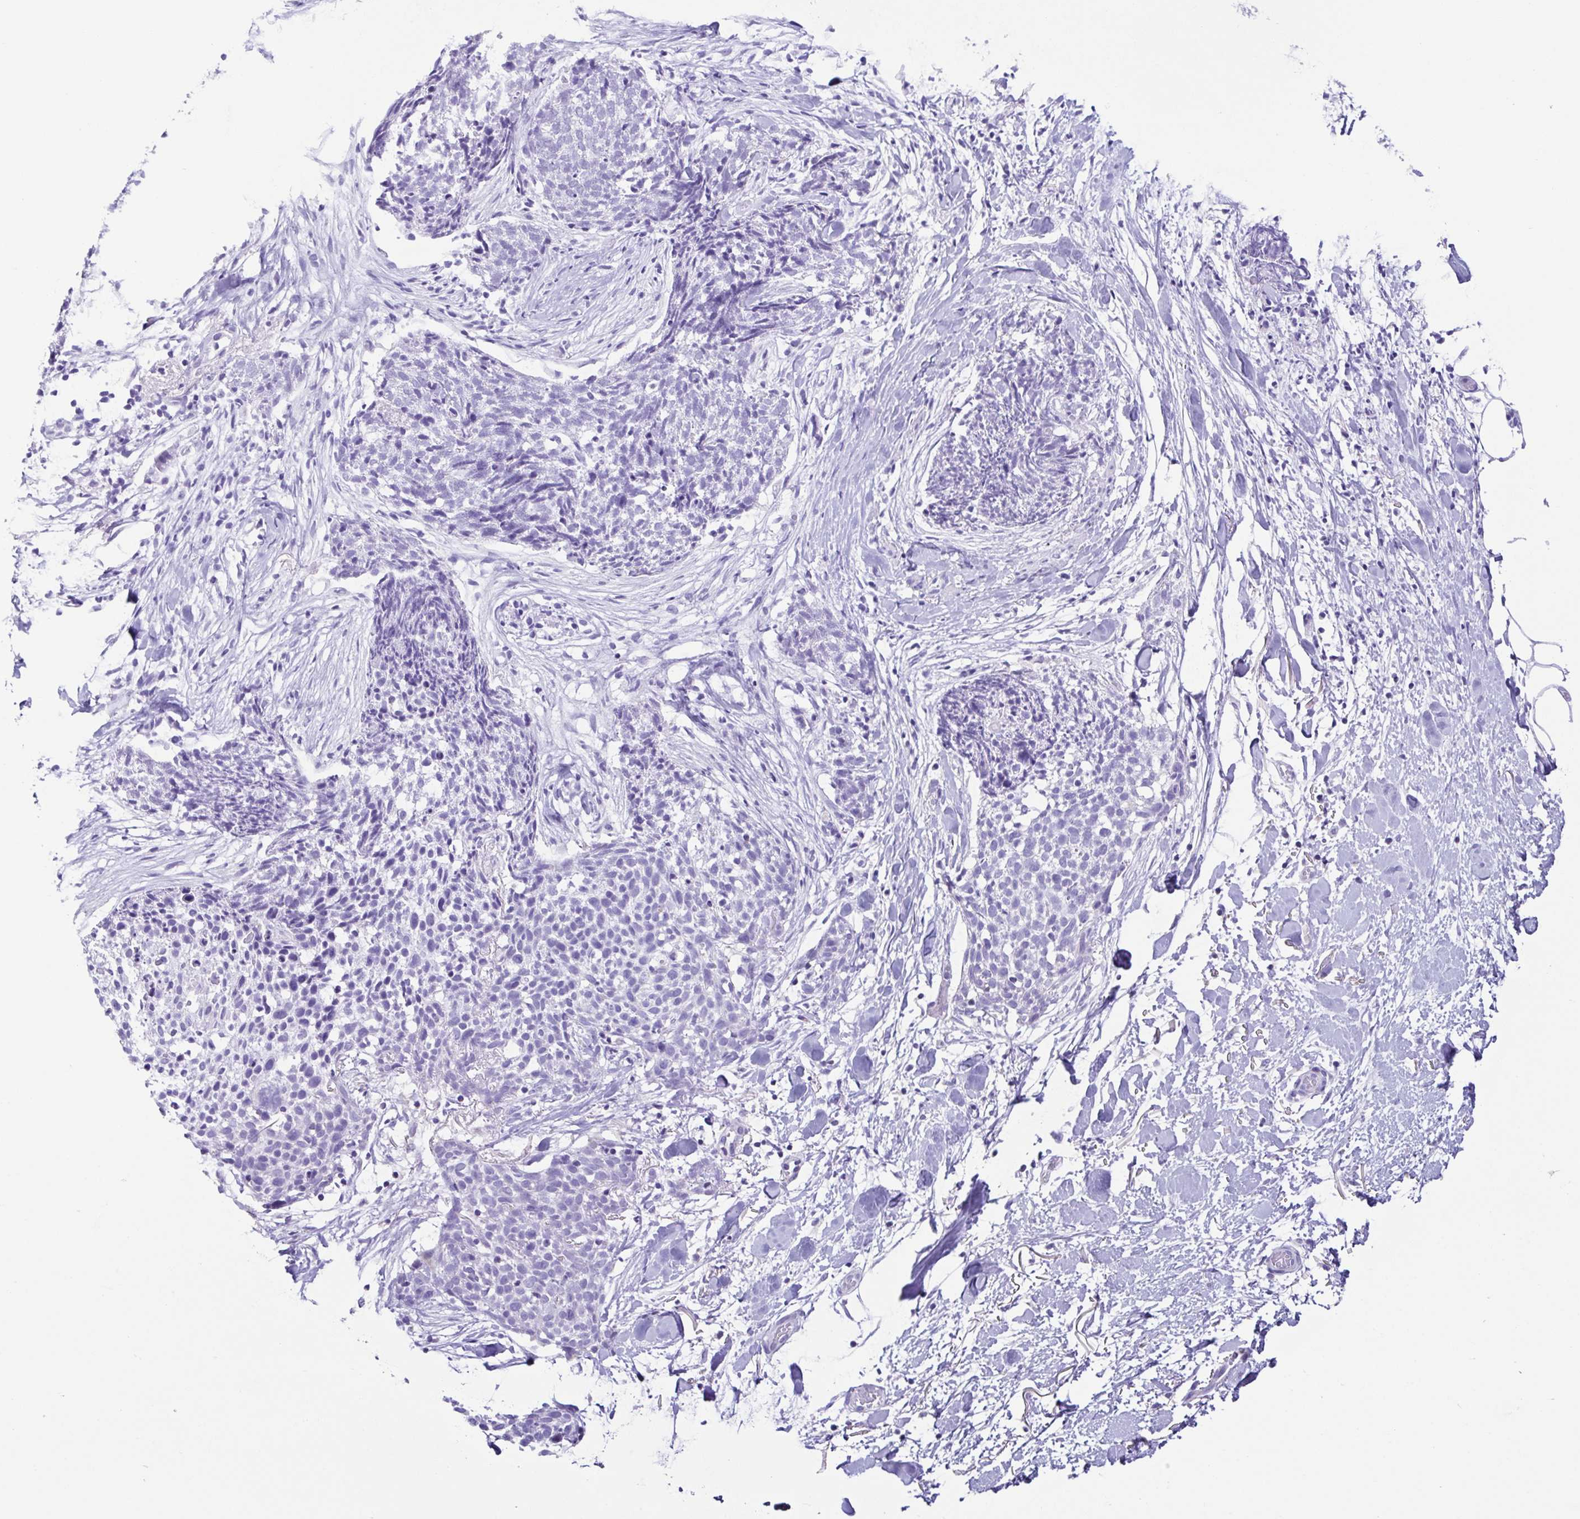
{"staining": {"intensity": "negative", "quantity": "none", "location": "none"}, "tissue": "skin cancer", "cell_type": "Tumor cells", "image_type": "cancer", "snomed": [{"axis": "morphology", "description": "Squamous cell carcinoma, NOS"}, {"axis": "topography", "description": "Skin"}, {"axis": "topography", "description": "Vulva"}], "caption": "Histopathology image shows no protein expression in tumor cells of skin cancer (squamous cell carcinoma) tissue. The staining was performed using DAB (3,3'-diaminobenzidine) to visualize the protein expression in brown, while the nuclei were stained in blue with hematoxylin (Magnification: 20x).", "gene": "ACTRT3", "patient": {"sex": "female", "age": 75}}